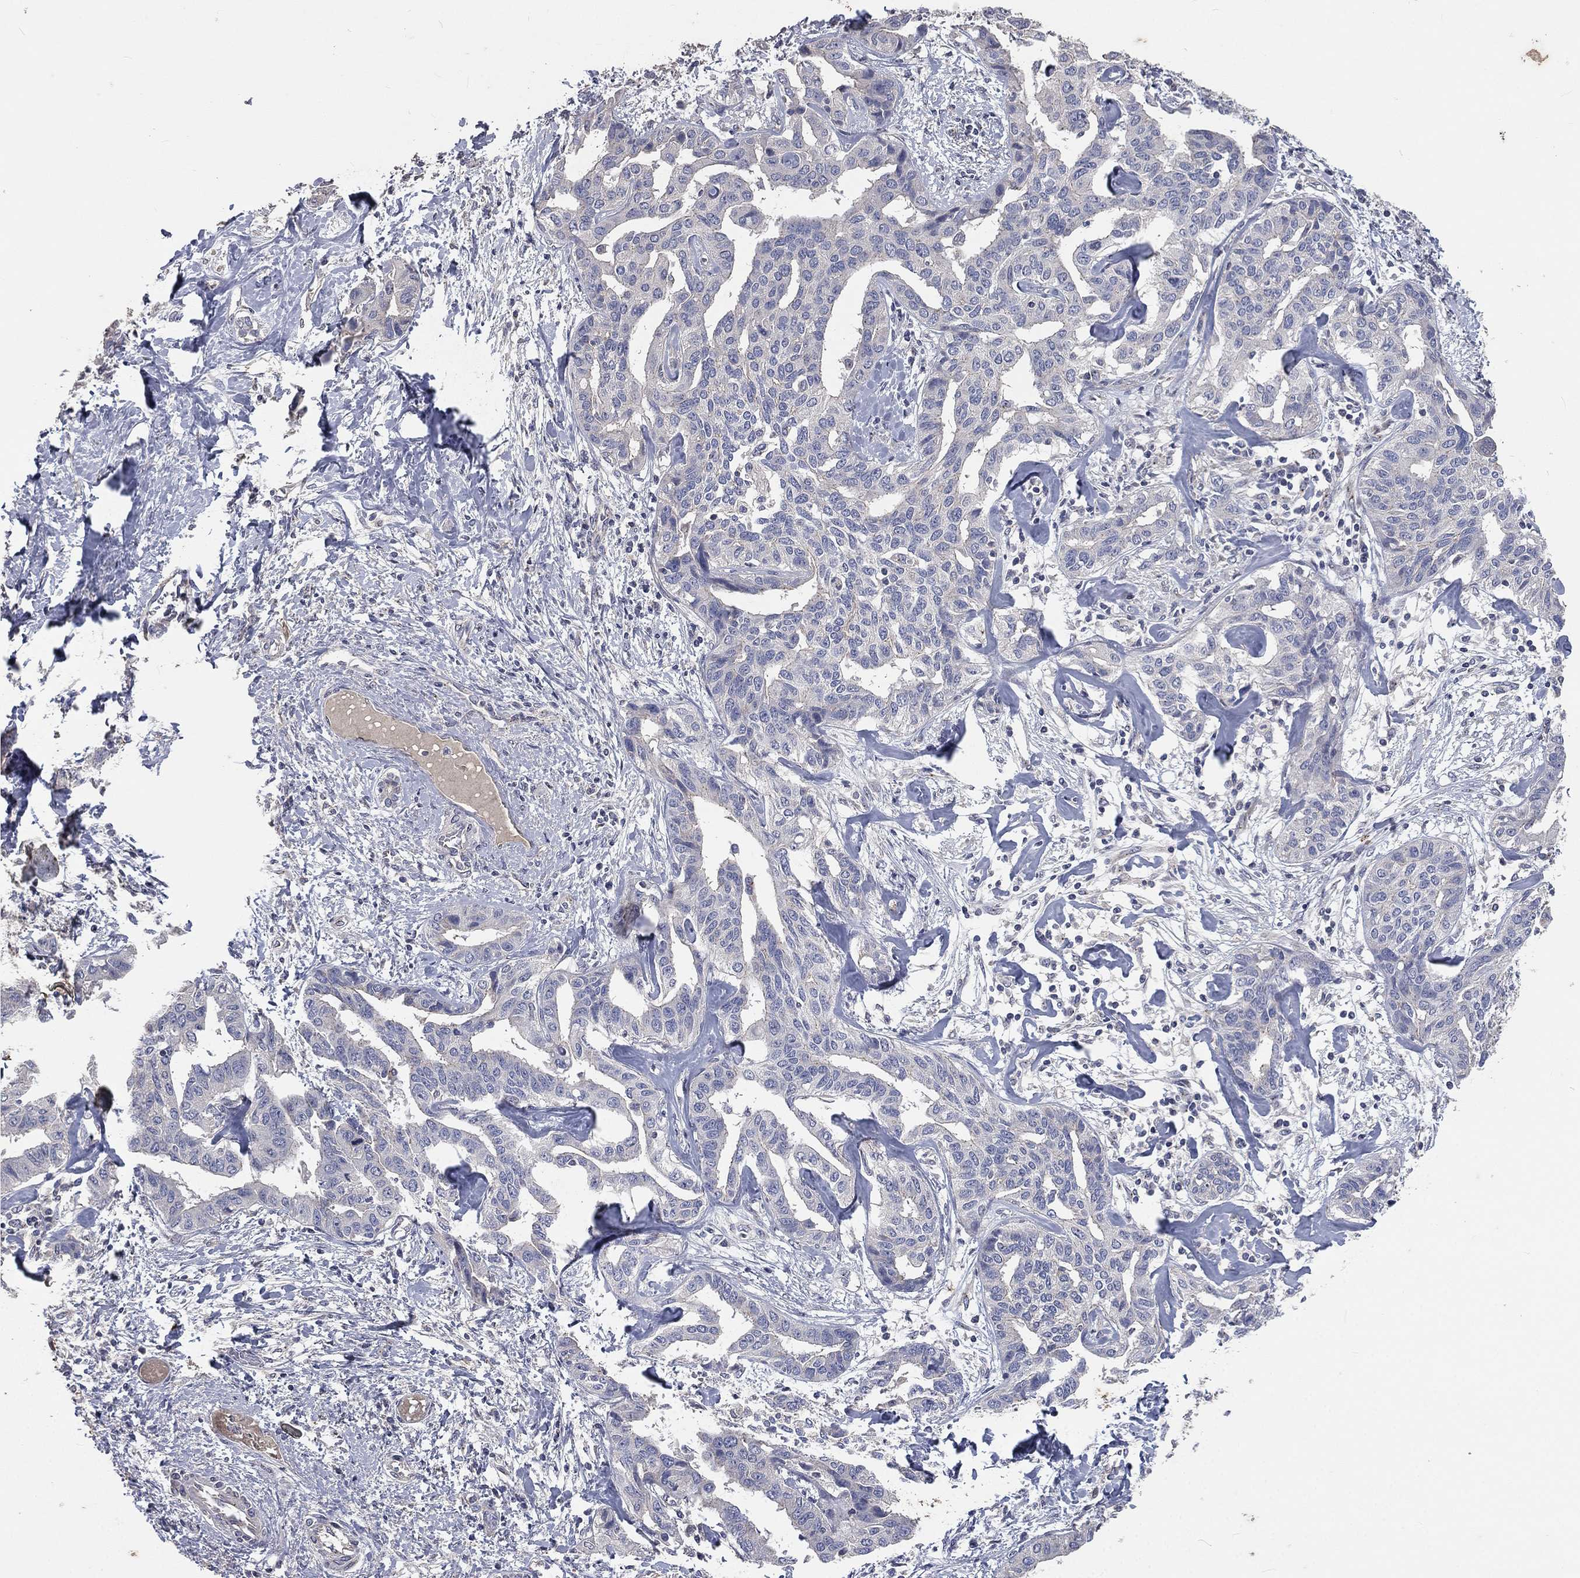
{"staining": {"intensity": "negative", "quantity": "none", "location": "none"}, "tissue": "liver cancer", "cell_type": "Tumor cells", "image_type": "cancer", "snomed": [{"axis": "morphology", "description": "Cholangiocarcinoma"}, {"axis": "topography", "description": "Liver"}], "caption": "Image shows no significant protein expression in tumor cells of liver cancer (cholangiocarcinoma). Nuclei are stained in blue.", "gene": "CROCC", "patient": {"sex": "male", "age": 59}}